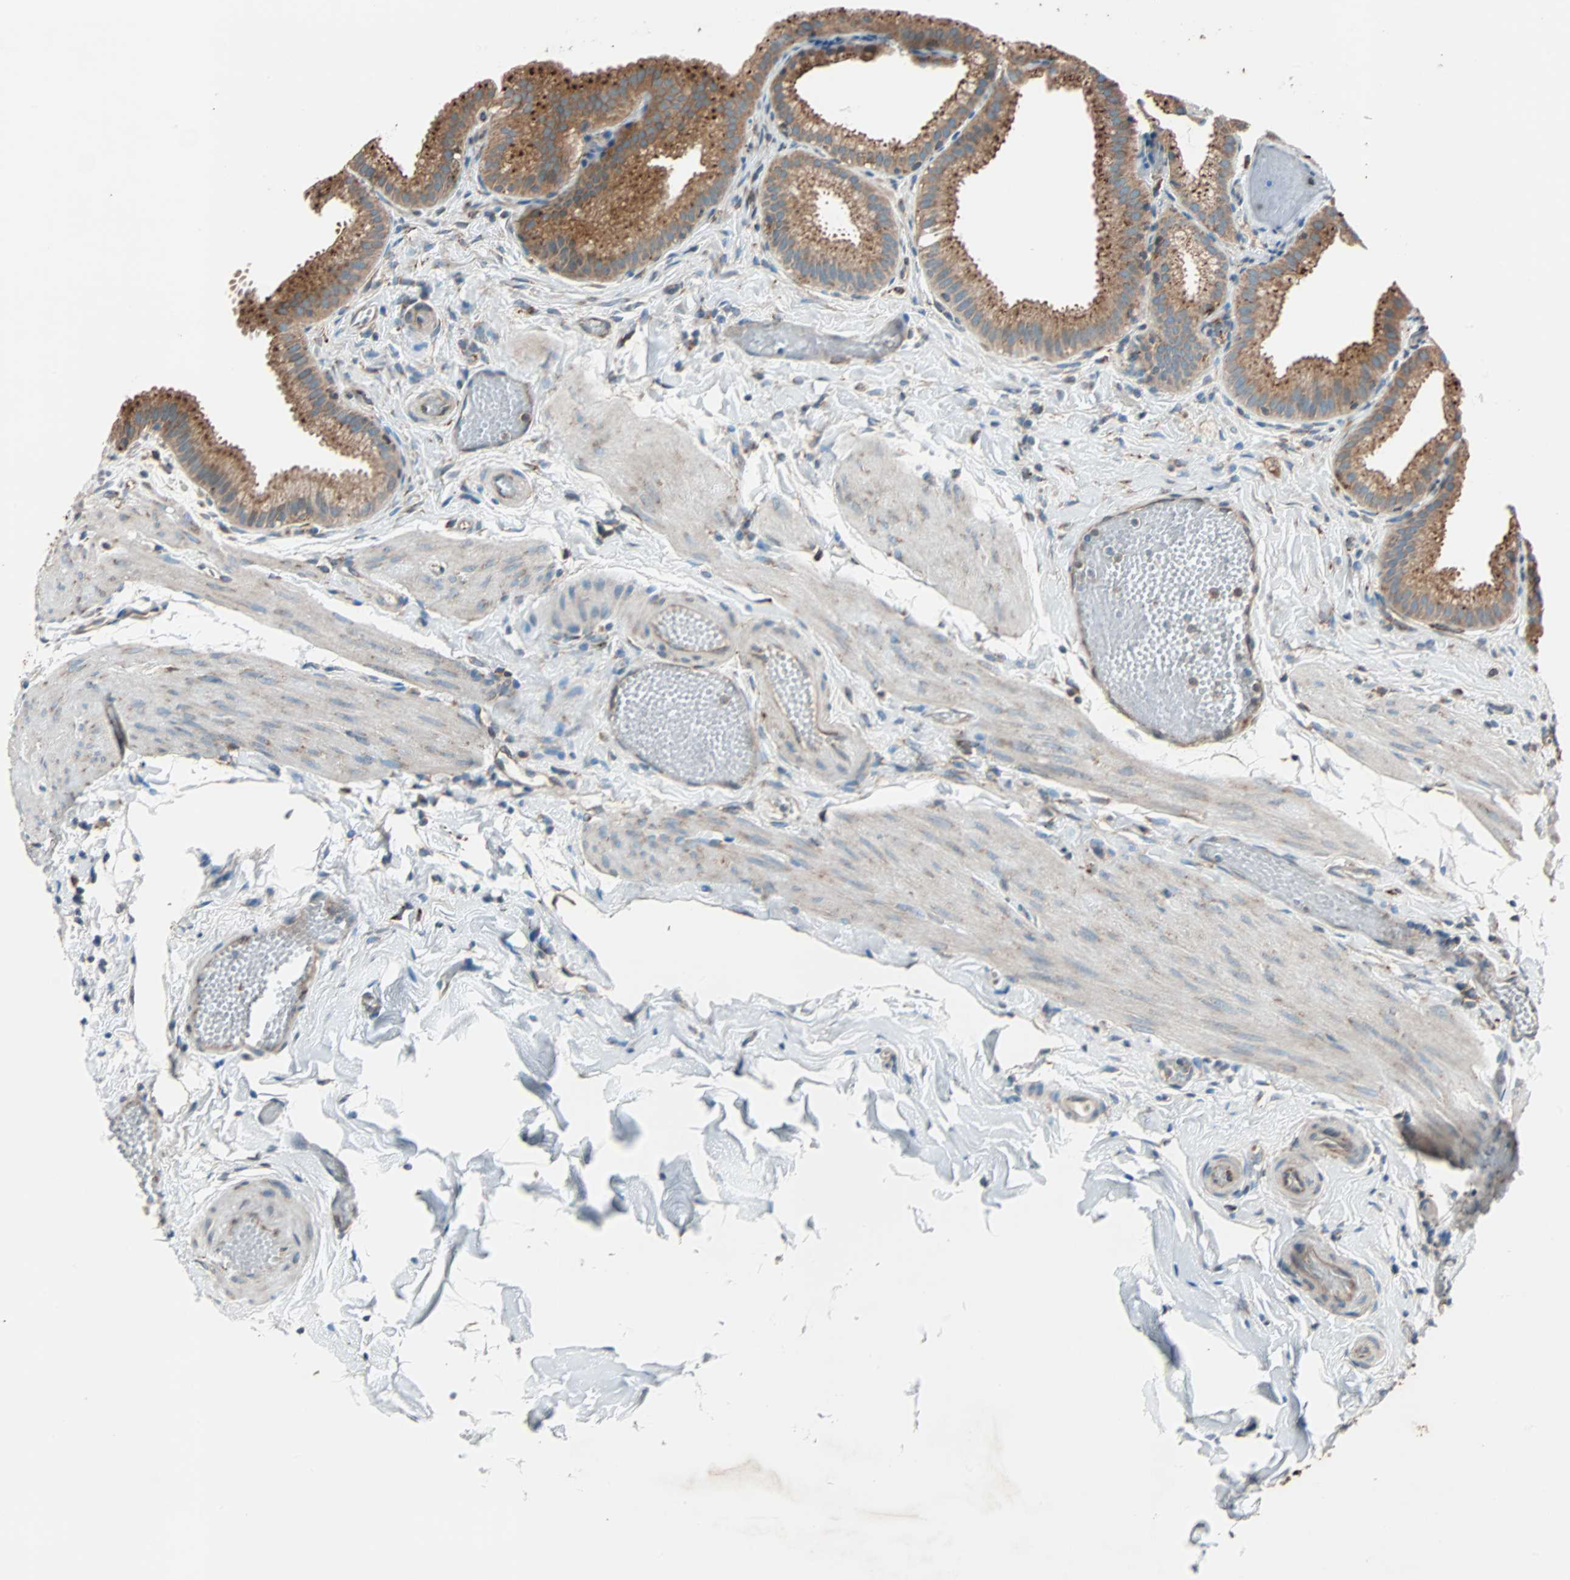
{"staining": {"intensity": "strong", "quantity": ">75%", "location": "cytoplasmic/membranous"}, "tissue": "gallbladder", "cell_type": "Glandular cells", "image_type": "normal", "snomed": [{"axis": "morphology", "description": "Normal tissue, NOS"}, {"axis": "topography", "description": "Gallbladder"}], "caption": "An immunohistochemistry micrograph of normal tissue is shown. Protein staining in brown labels strong cytoplasmic/membranous positivity in gallbladder within glandular cells.", "gene": "PHYH", "patient": {"sex": "female", "age": 63}}